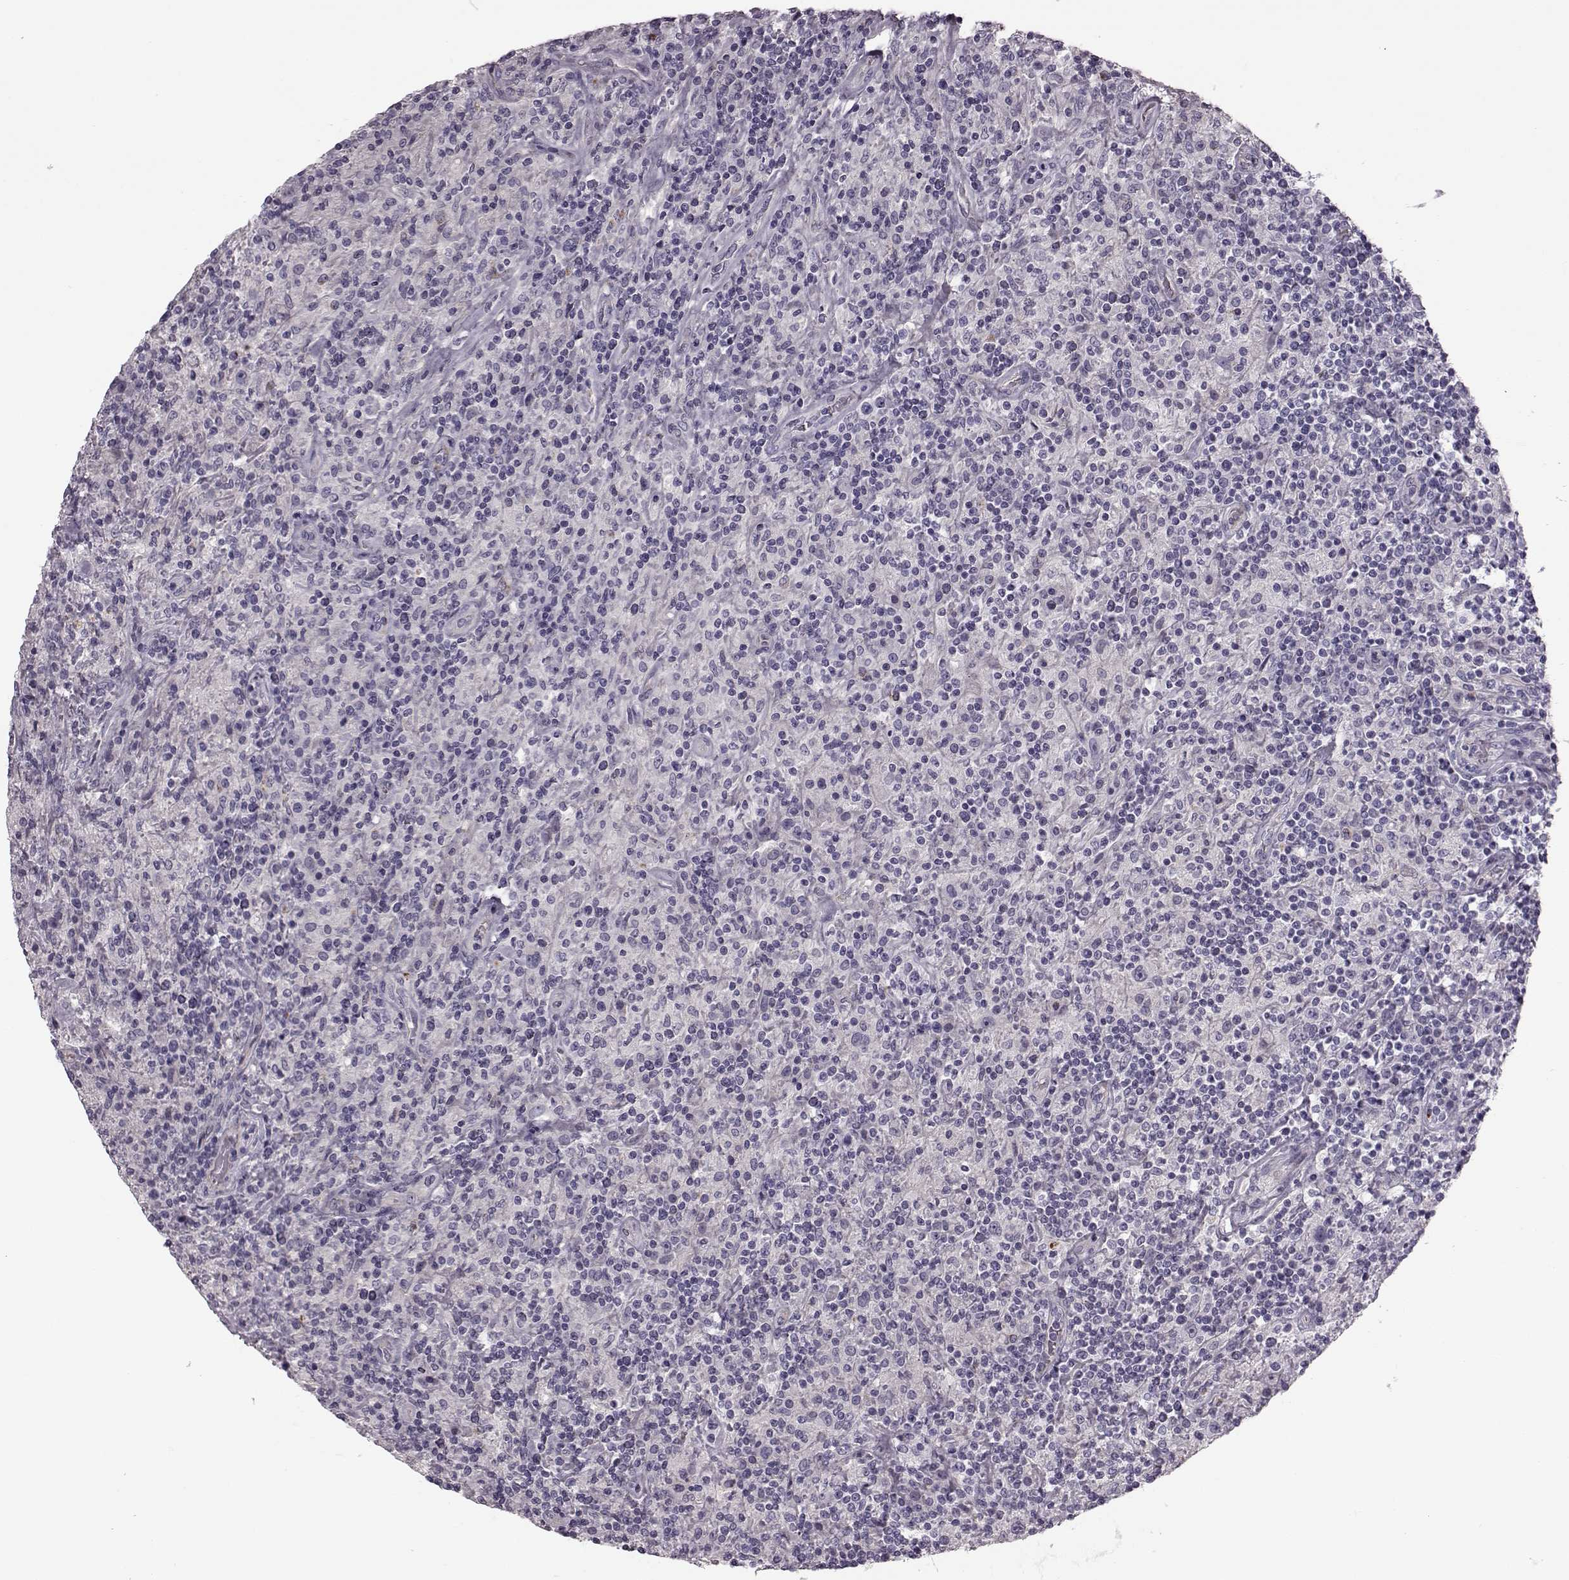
{"staining": {"intensity": "negative", "quantity": "none", "location": "none"}, "tissue": "lymphoma", "cell_type": "Tumor cells", "image_type": "cancer", "snomed": [{"axis": "morphology", "description": "Hodgkin's disease, NOS"}, {"axis": "topography", "description": "Lymph node"}], "caption": "This is a photomicrograph of immunohistochemistry staining of Hodgkin's disease, which shows no staining in tumor cells.", "gene": "SNTG1", "patient": {"sex": "male", "age": 70}}